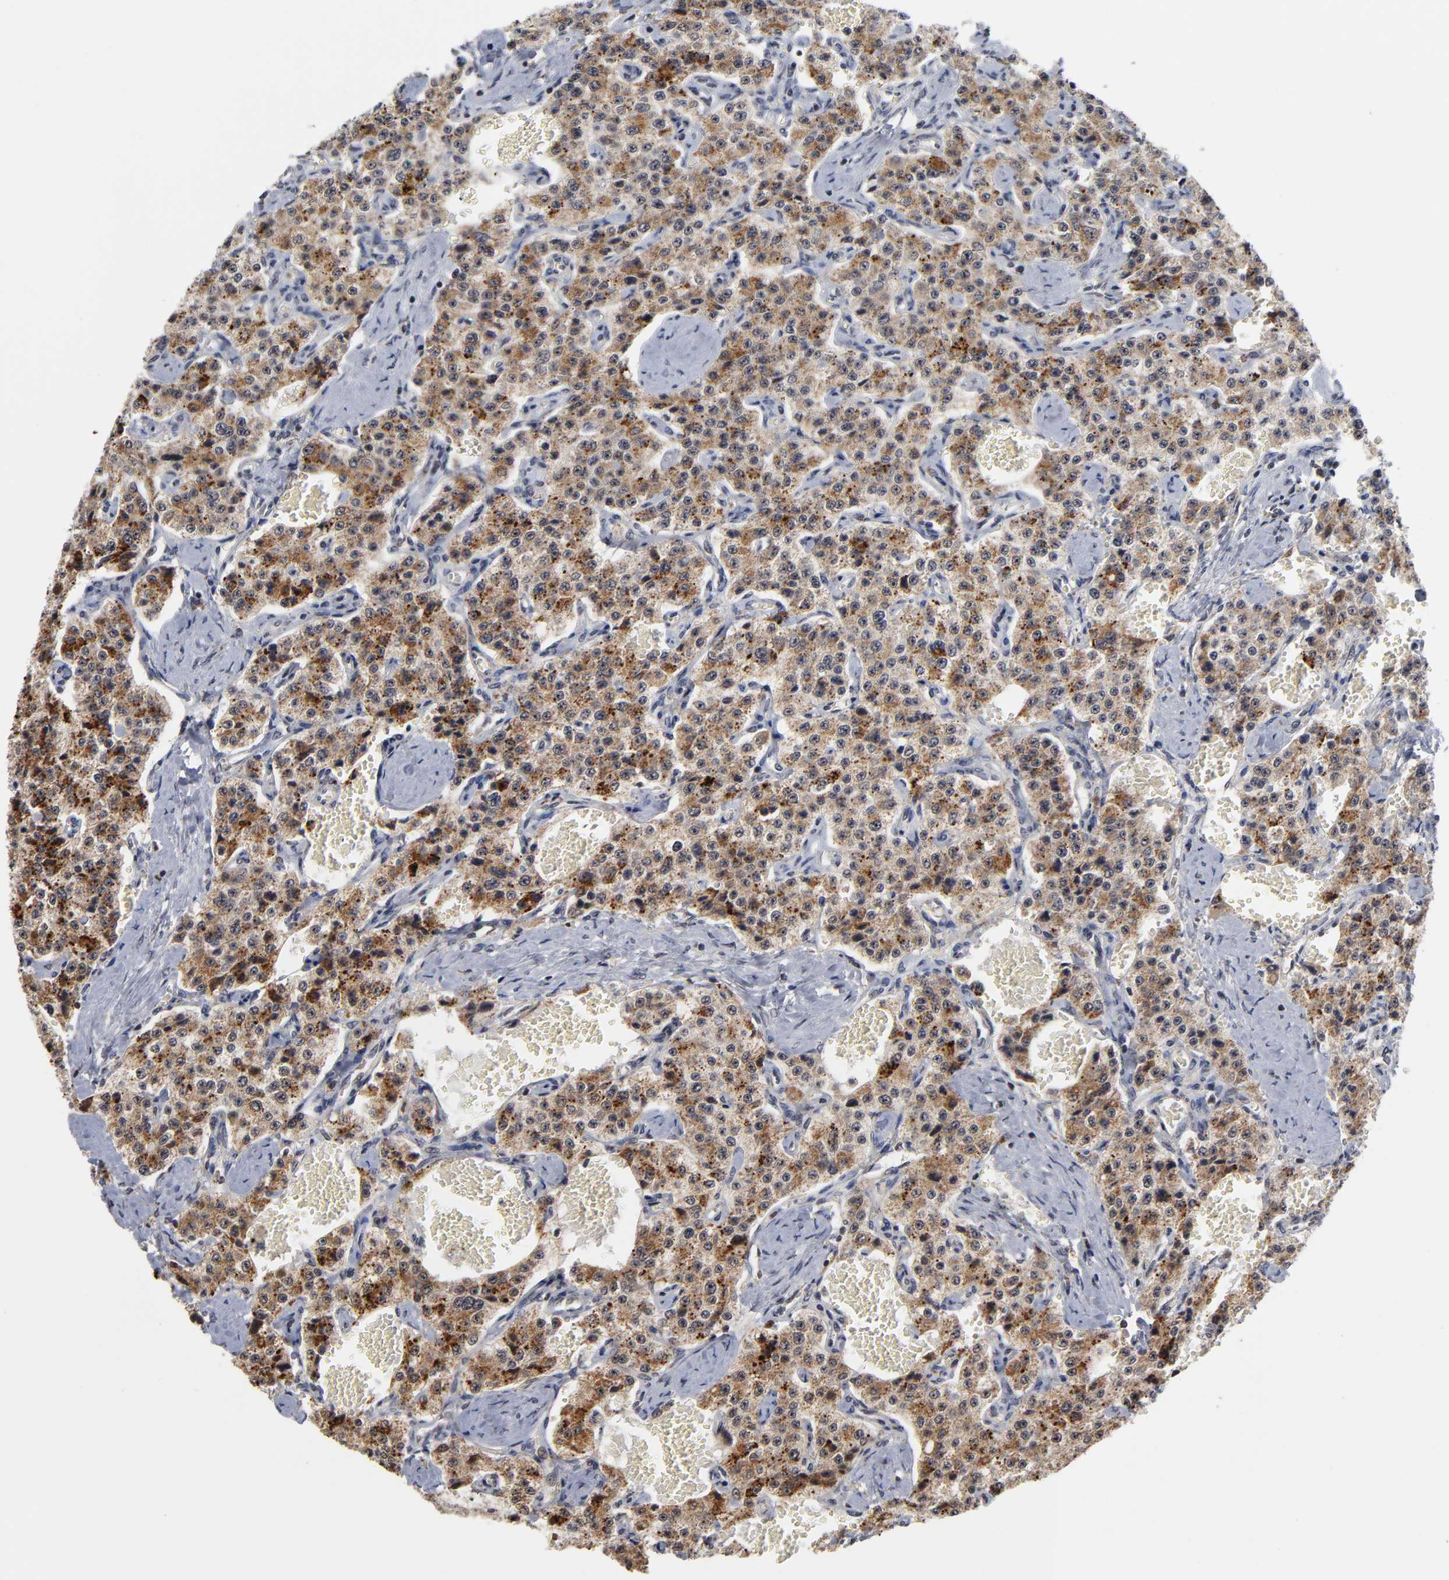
{"staining": {"intensity": "moderate", "quantity": ">75%", "location": "cytoplasmic/membranous"}, "tissue": "carcinoid", "cell_type": "Tumor cells", "image_type": "cancer", "snomed": [{"axis": "morphology", "description": "Carcinoid, malignant, NOS"}, {"axis": "topography", "description": "Small intestine"}], "caption": "Moderate cytoplasmic/membranous protein staining is seen in approximately >75% of tumor cells in carcinoid.", "gene": "ZNF419", "patient": {"sex": "male", "age": 52}}